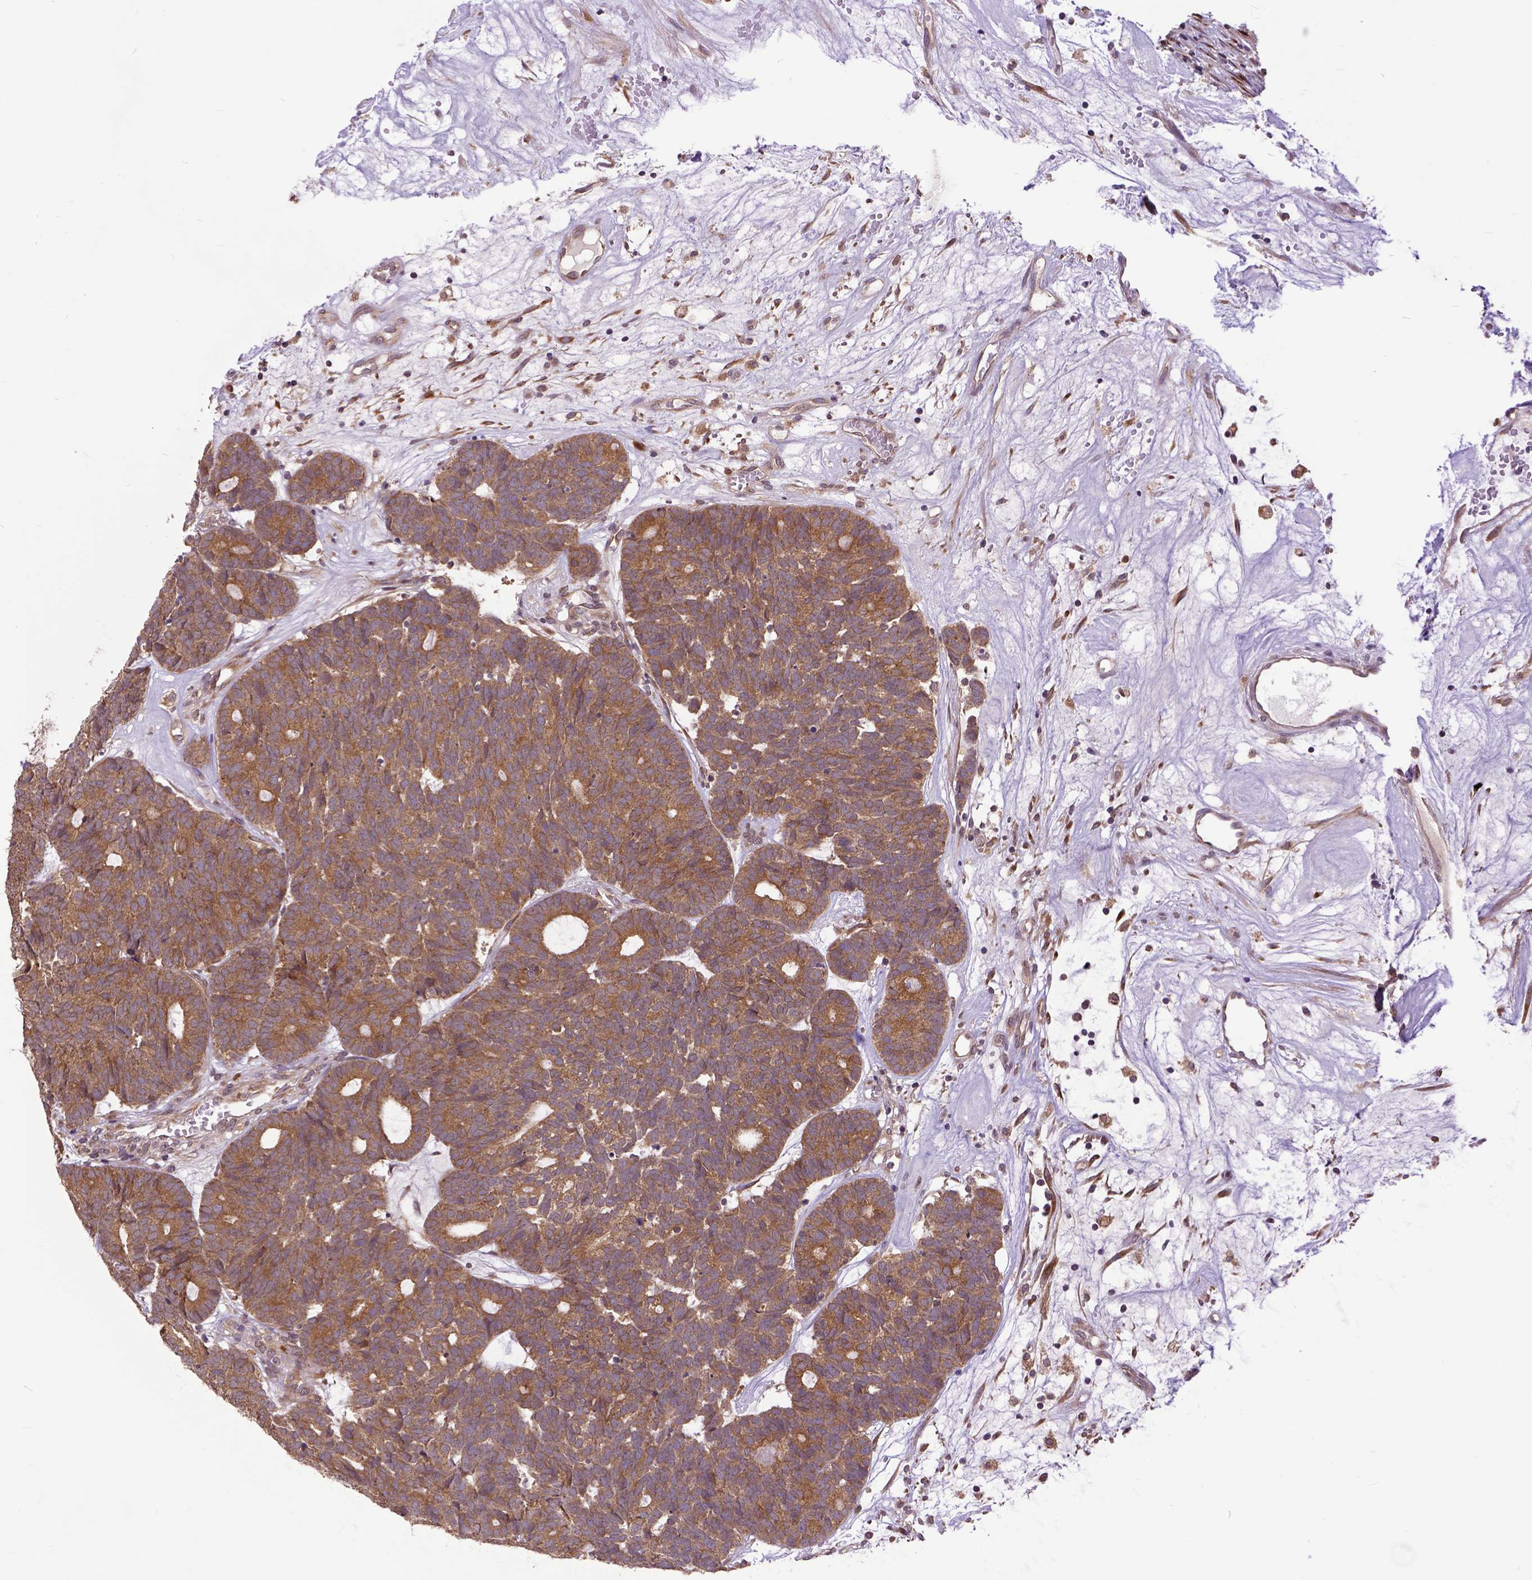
{"staining": {"intensity": "moderate", "quantity": ">75%", "location": "cytoplasmic/membranous"}, "tissue": "head and neck cancer", "cell_type": "Tumor cells", "image_type": "cancer", "snomed": [{"axis": "morphology", "description": "Adenocarcinoma, NOS"}, {"axis": "topography", "description": "Head-Neck"}], "caption": "Protein staining demonstrates moderate cytoplasmic/membranous expression in about >75% of tumor cells in head and neck cancer (adenocarcinoma).", "gene": "ARL1", "patient": {"sex": "female", "age": 81}}